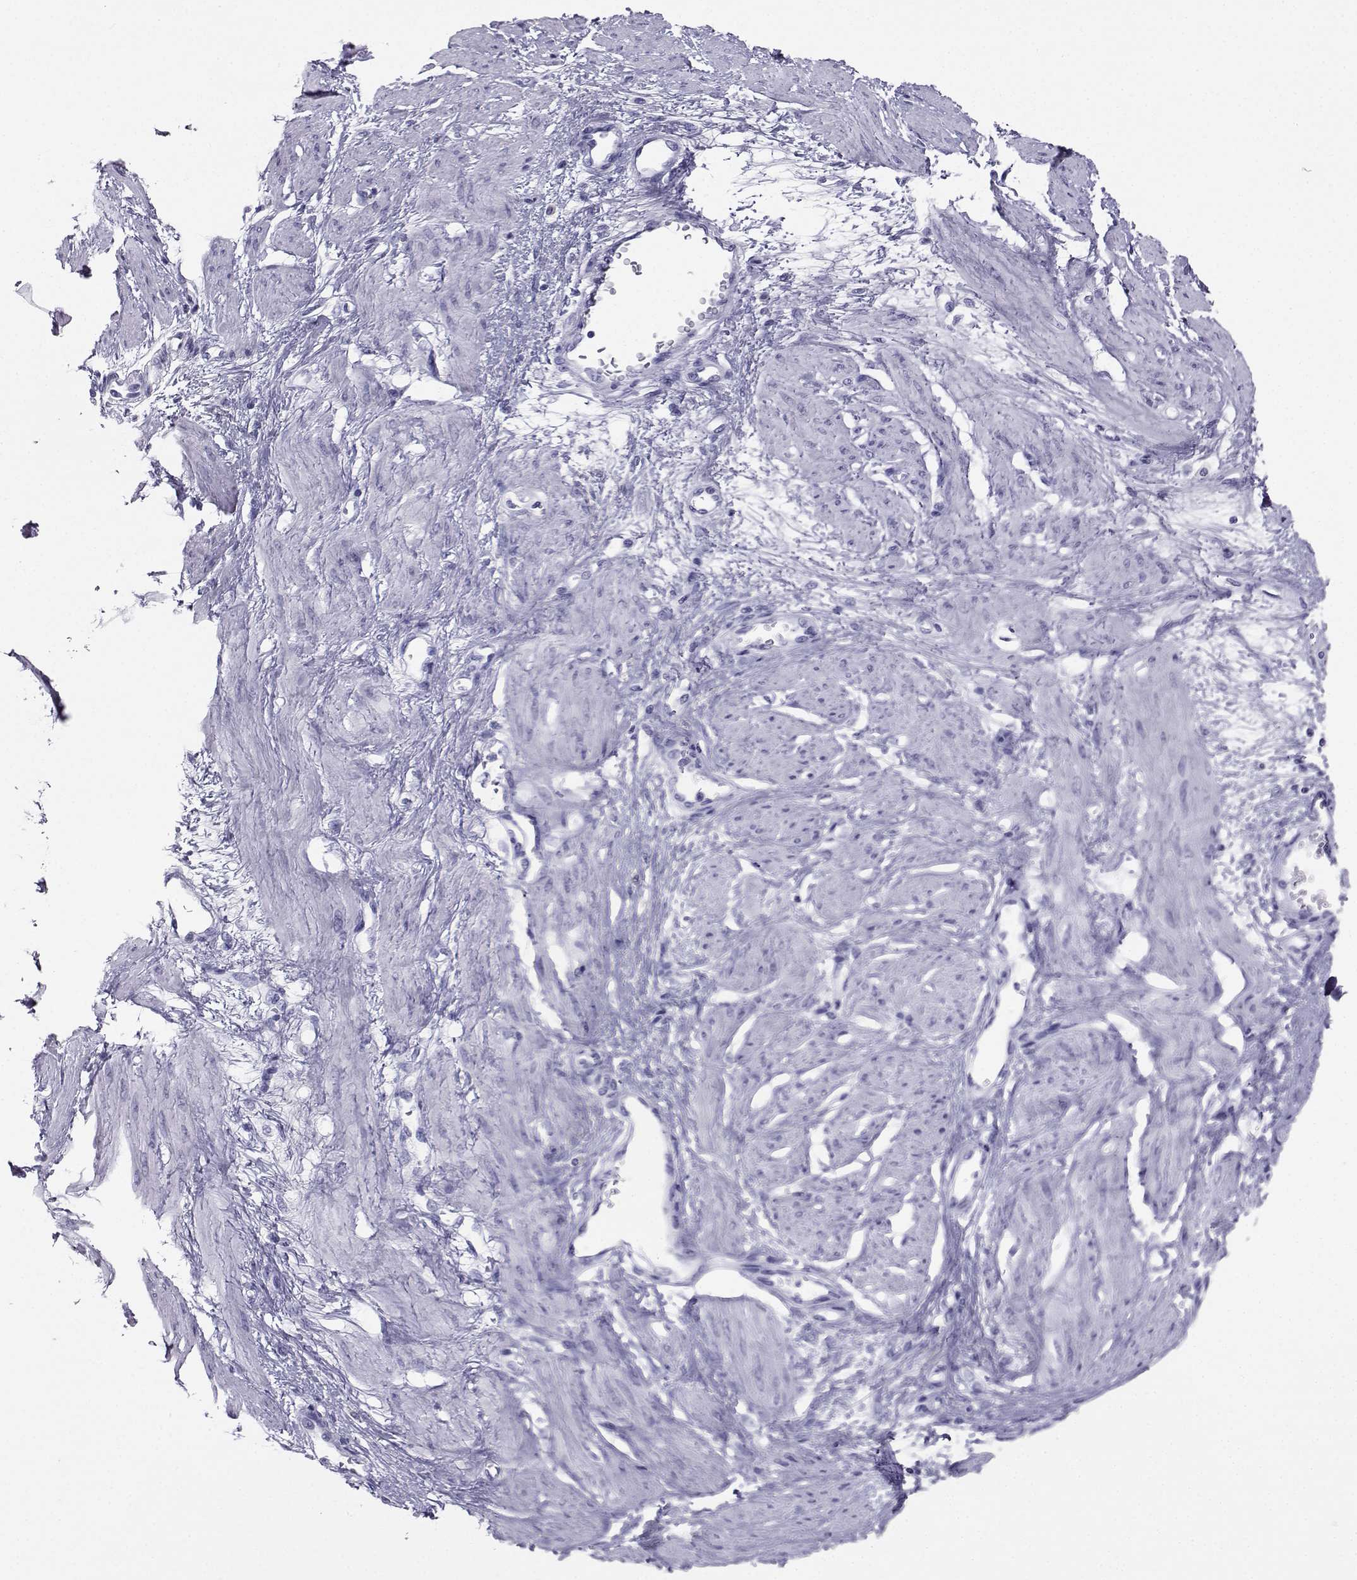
{"staining": {"intensity": "negative", "quantity": "none", "location": "none"}, "tissue": "smooth muscle", "cell_type": "Smooth muscle cells", "image_type": "normal", "snomed": [{"axis": "morphology", "description": "Normal tissue, NOS"}, {"axis": "topography", "description": "Smooth muscle"}, {"axis": "topography", "description": "Uterus"}], "caption": "DAB (3,3'-diaminobenzidine) immunohistochemical staining of benign smooth muscle reveals no significant positivity in smooth muscle cells.", "gene": "SST", "patient": {"sex": "female", "age": 39}}